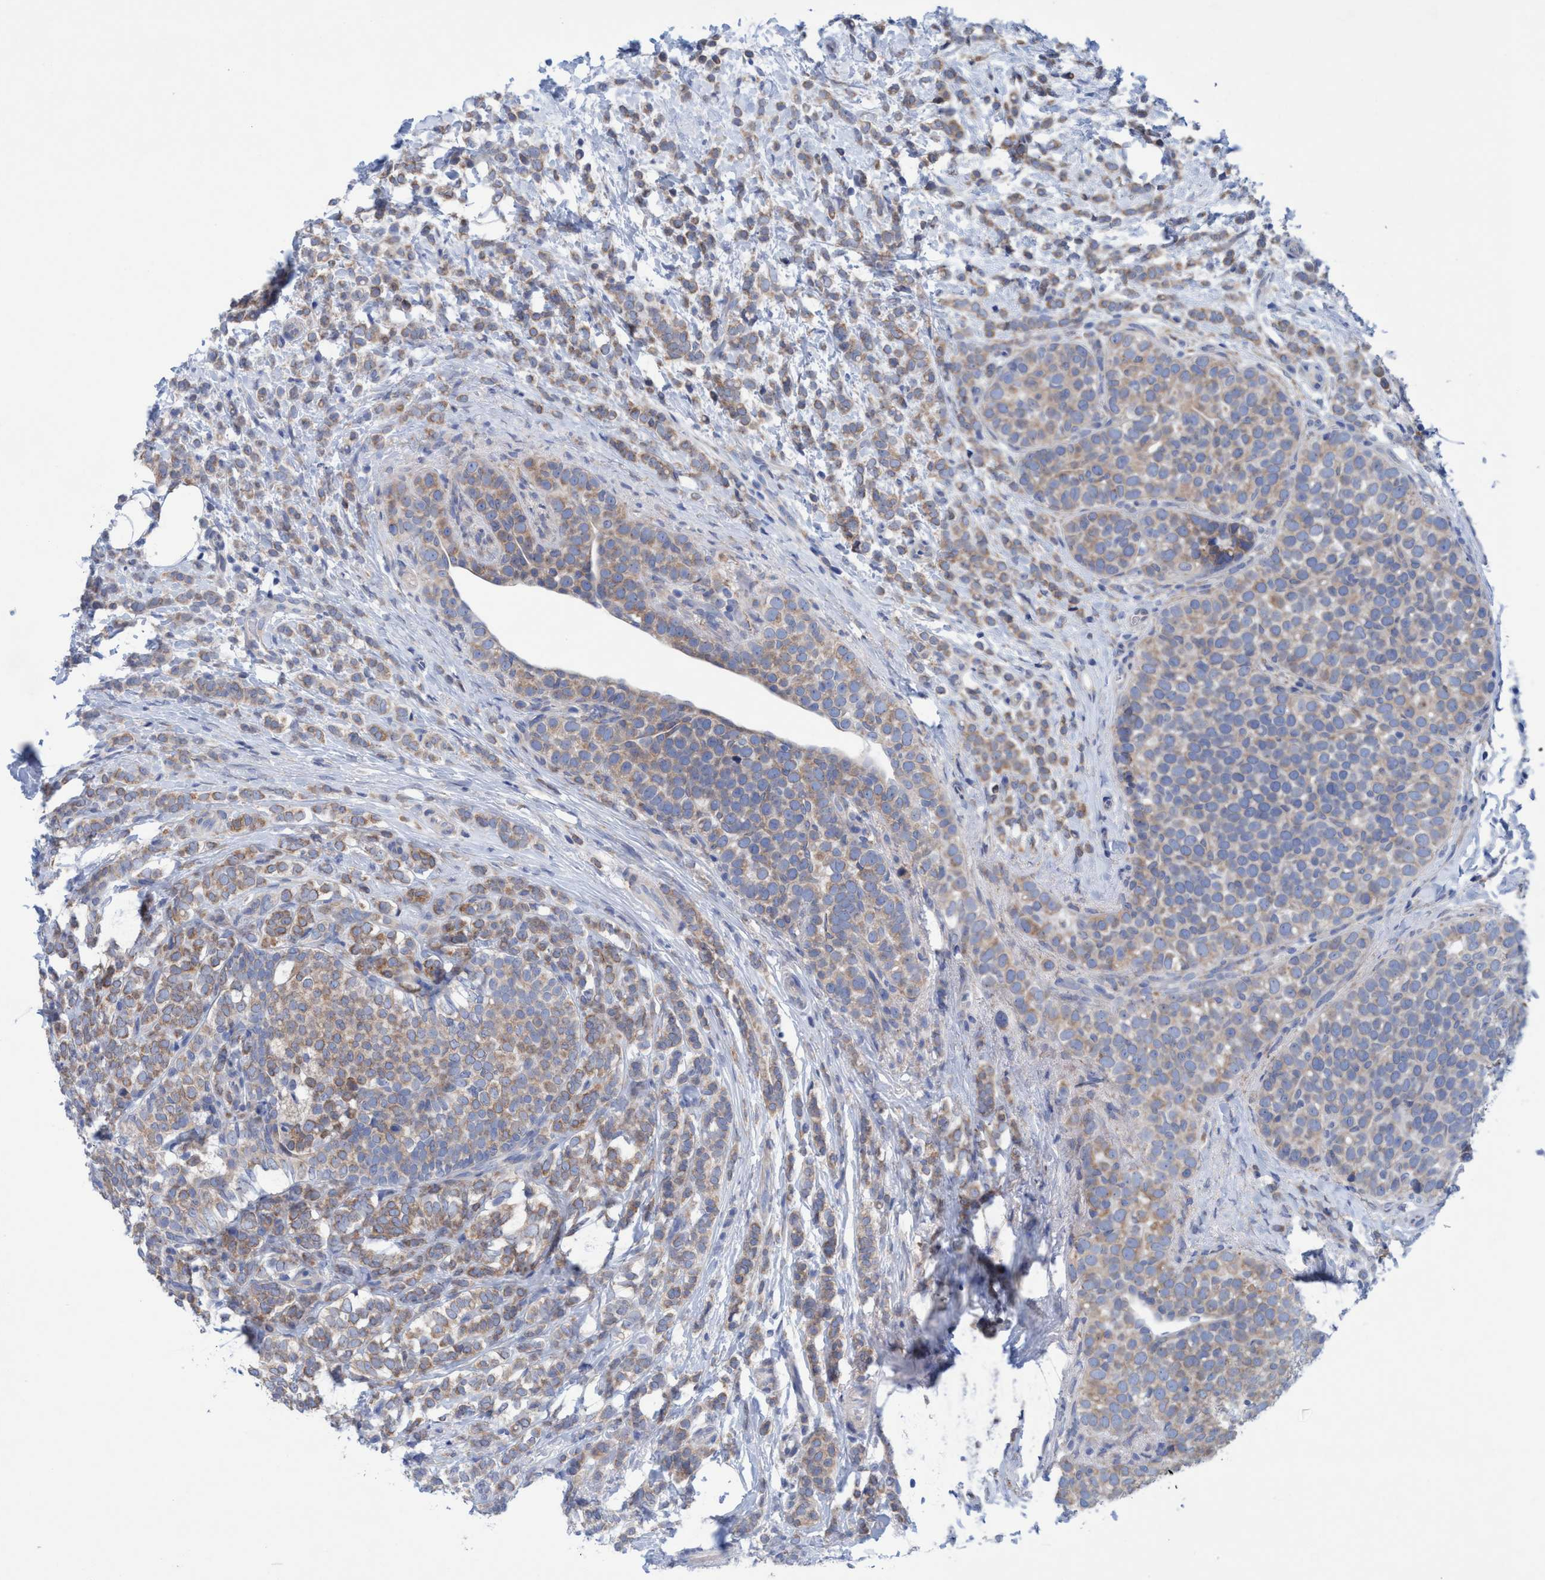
{"staining": {"intensity": "weak", "quantity": ">75%", "location": "cytoplasmic/membranous"}, "tissue": "breast cancer", "cell_type": "Tumor cells", "image_type": "cancer", "snomed": [{"axis": "morphology", "description": "Lobular carcinoma"}, {"axis": "topography", "description": "Breast"}], "caption": "Brown immunohistochemical staining in breast cancer (lobular carcinoma) exhibits weak cytoplasmic/membranous expression in about >75% of tumor cells. The staining was performed using DAB (3,3'-diaminobenzidine), with brown indicating positive protein expression. Nuclei are stained blue with hematoxylin.", "gene": "RSAD1", "patient": {"sex": "female", "age": 50}}